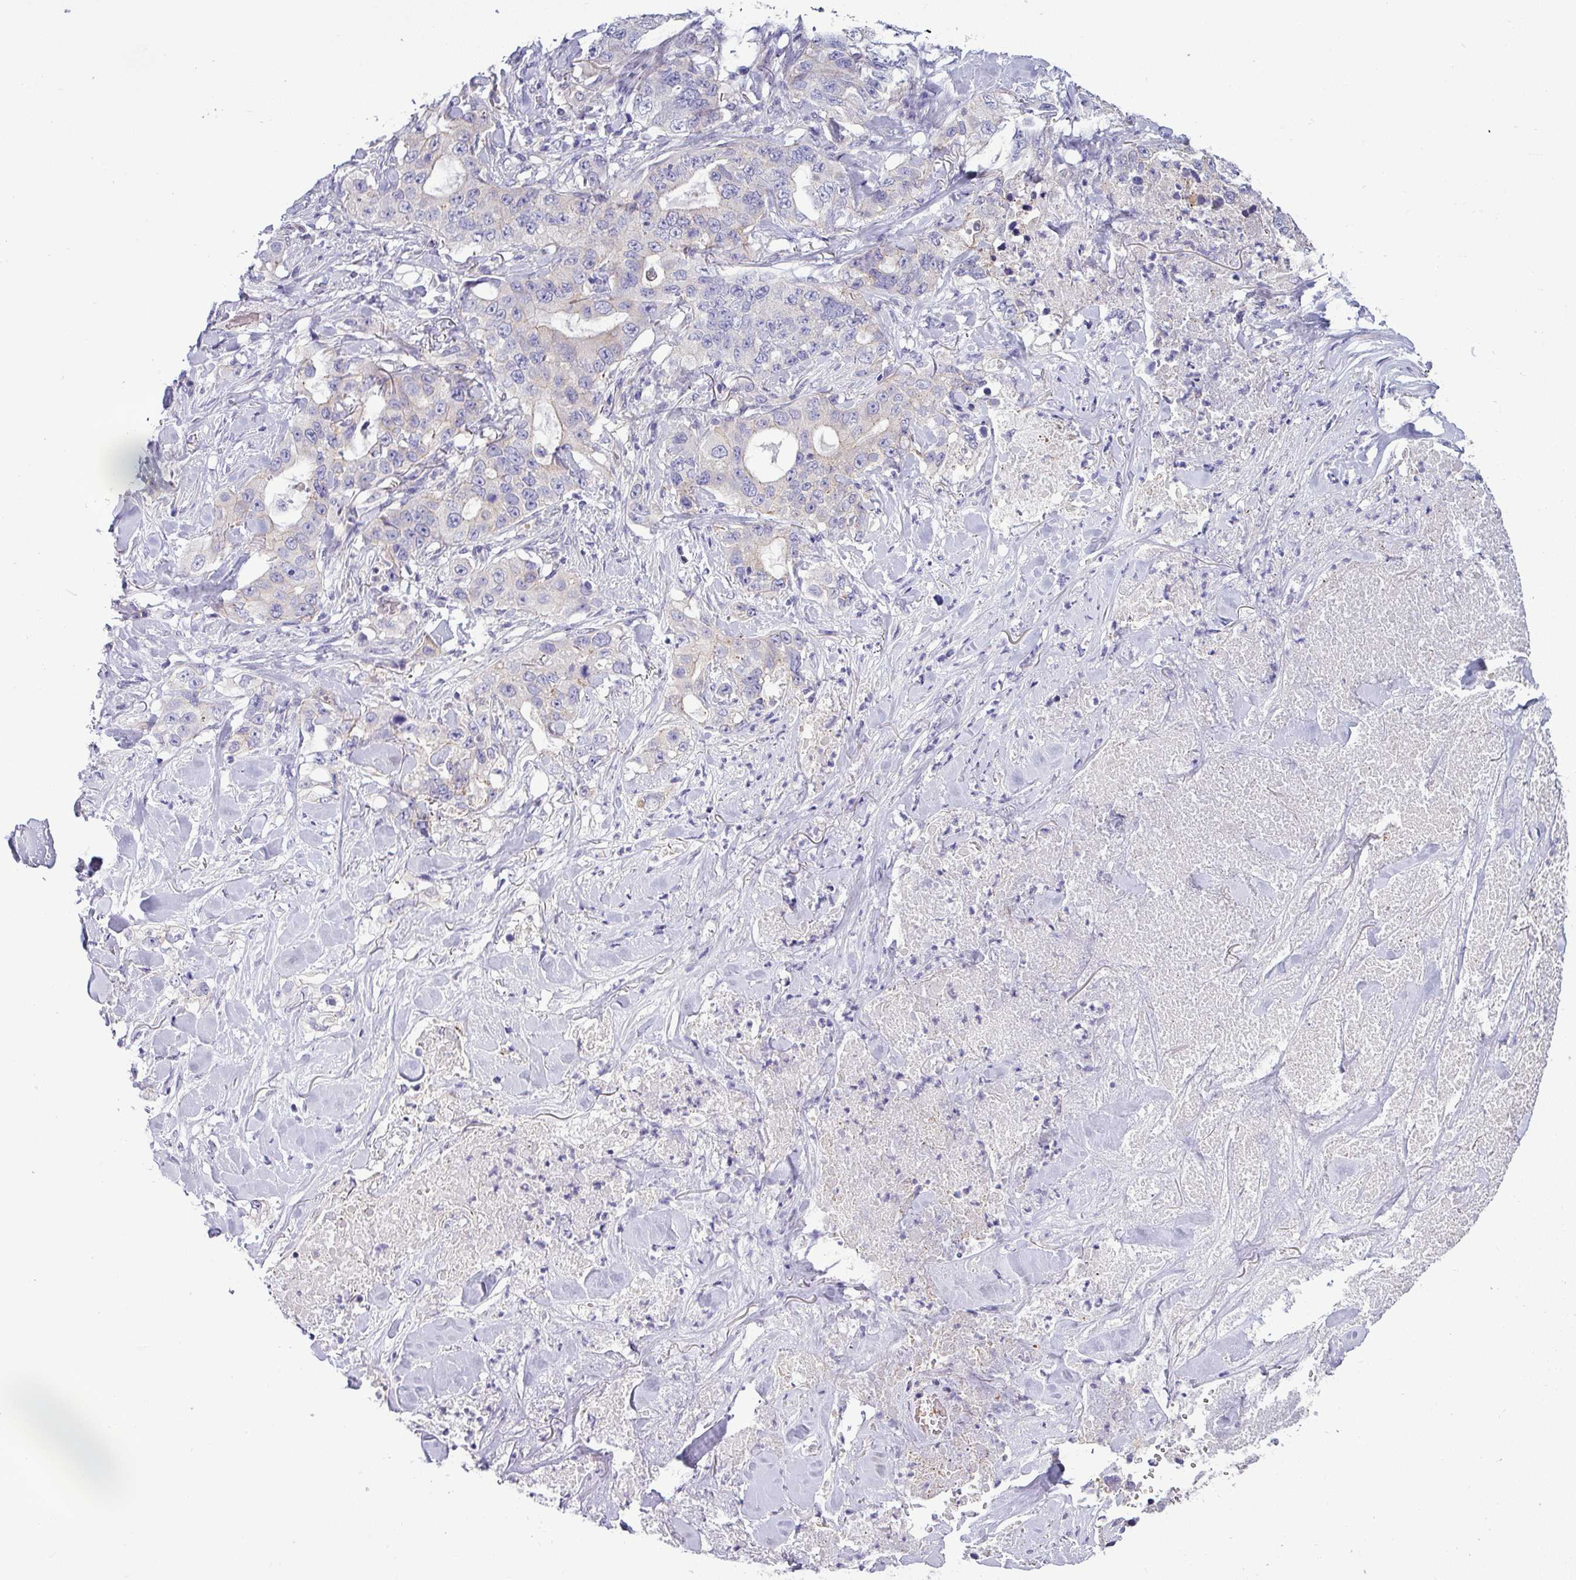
{"staining": {"intensity": "negative", "quantity": "none", "location": "none"}, "tissue": "lung cancer", "cell_type": "Tumor cells", "image_type": "cancer", "snomed": [{"axis": "morphology", "description": "Adenocarcinoma, NOS"}, {"axis": "topography", "description": "Lung"}], "caption": "Immunohistochemistry (IHC) of lung cancer demonstrates no positivity in tumor cells. (Brightfield microscopy of DAB IHC at high magnification).", "gene": "ACAP3", "patient": {"sex": "female", "age": 51}}